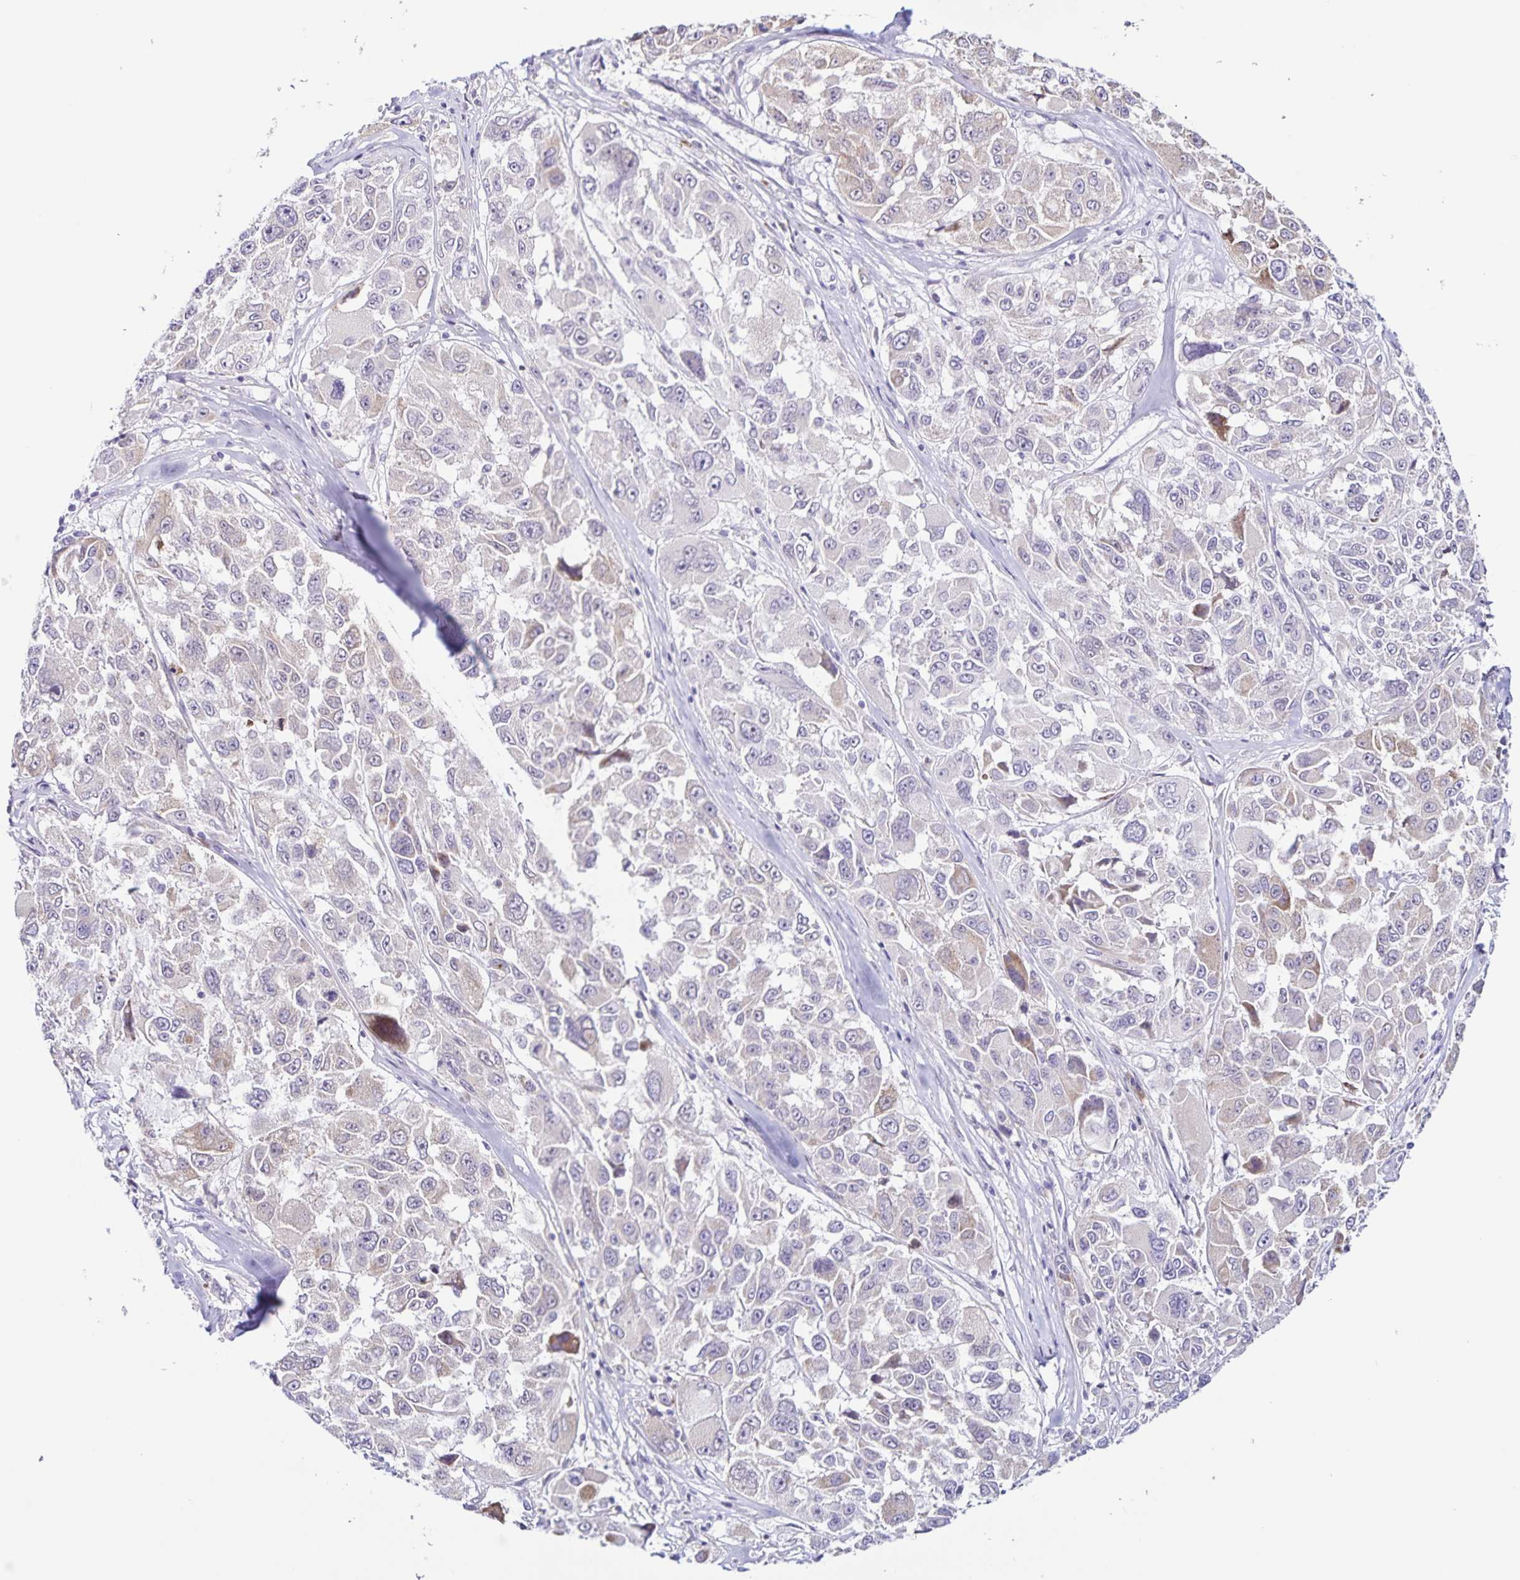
{"staining": {"intensity": "negative", "quantity": "none", "location": "none"}, "tissue": "melanoma", "cell_type": "Tumor cells", "image_type": "cancer", "snomed": [{"axis": "morphology", "description": "Malignant melanoma, NOS"}, {"axis": "topography", "description": "Skin"}], "caption": "The histopathology image shows no significant positivity in tumor cells of malignant melanoma. (DAB IHC with hematoxylin counter stain).", "gene": "STPG4", "patient": {"sex": "female", "age": 66}}